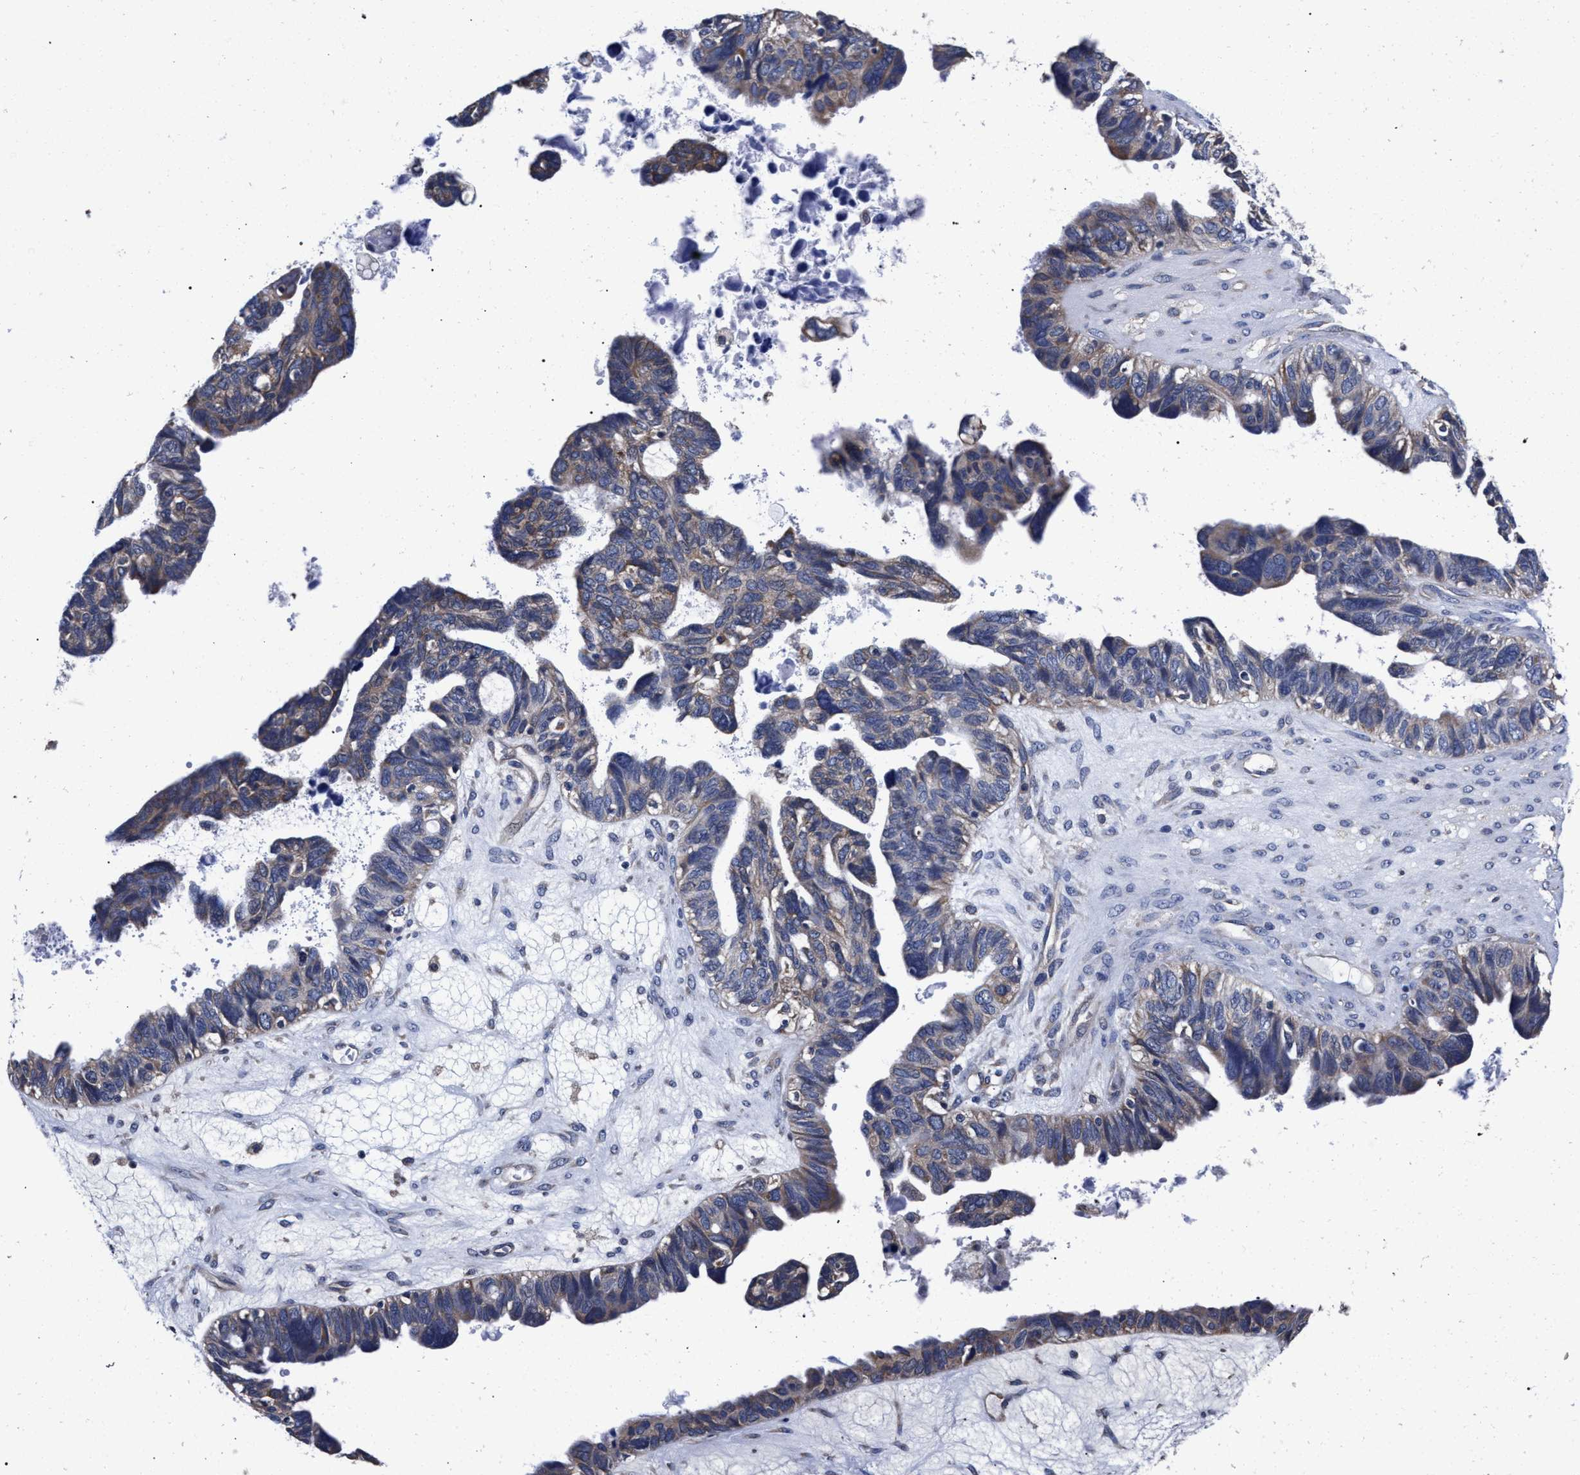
{"staining": {"intensity": "weak", "quantity": "25%-75%", "location": "cytoplasmic/membranous"}, "tissue": "ovarian cancer", "cell_type": "Tumor cells", "image_type": "cancer", "snomed": [{"axis": "morphology", "description": "Cystadenocarcinoma, serous, NOS"}, {"axis": "topography", "description": "Ovary"}], "caption": "Immunohistochemical staining of human serous cystadenocarcinoma (ovarian) shows low levels of weak cytoplasmic/membranous protein staining in approximately 25%-75% of tumor cells.", "gene": "CFAP95", "patient": {"sex": "female", "age": 79}}